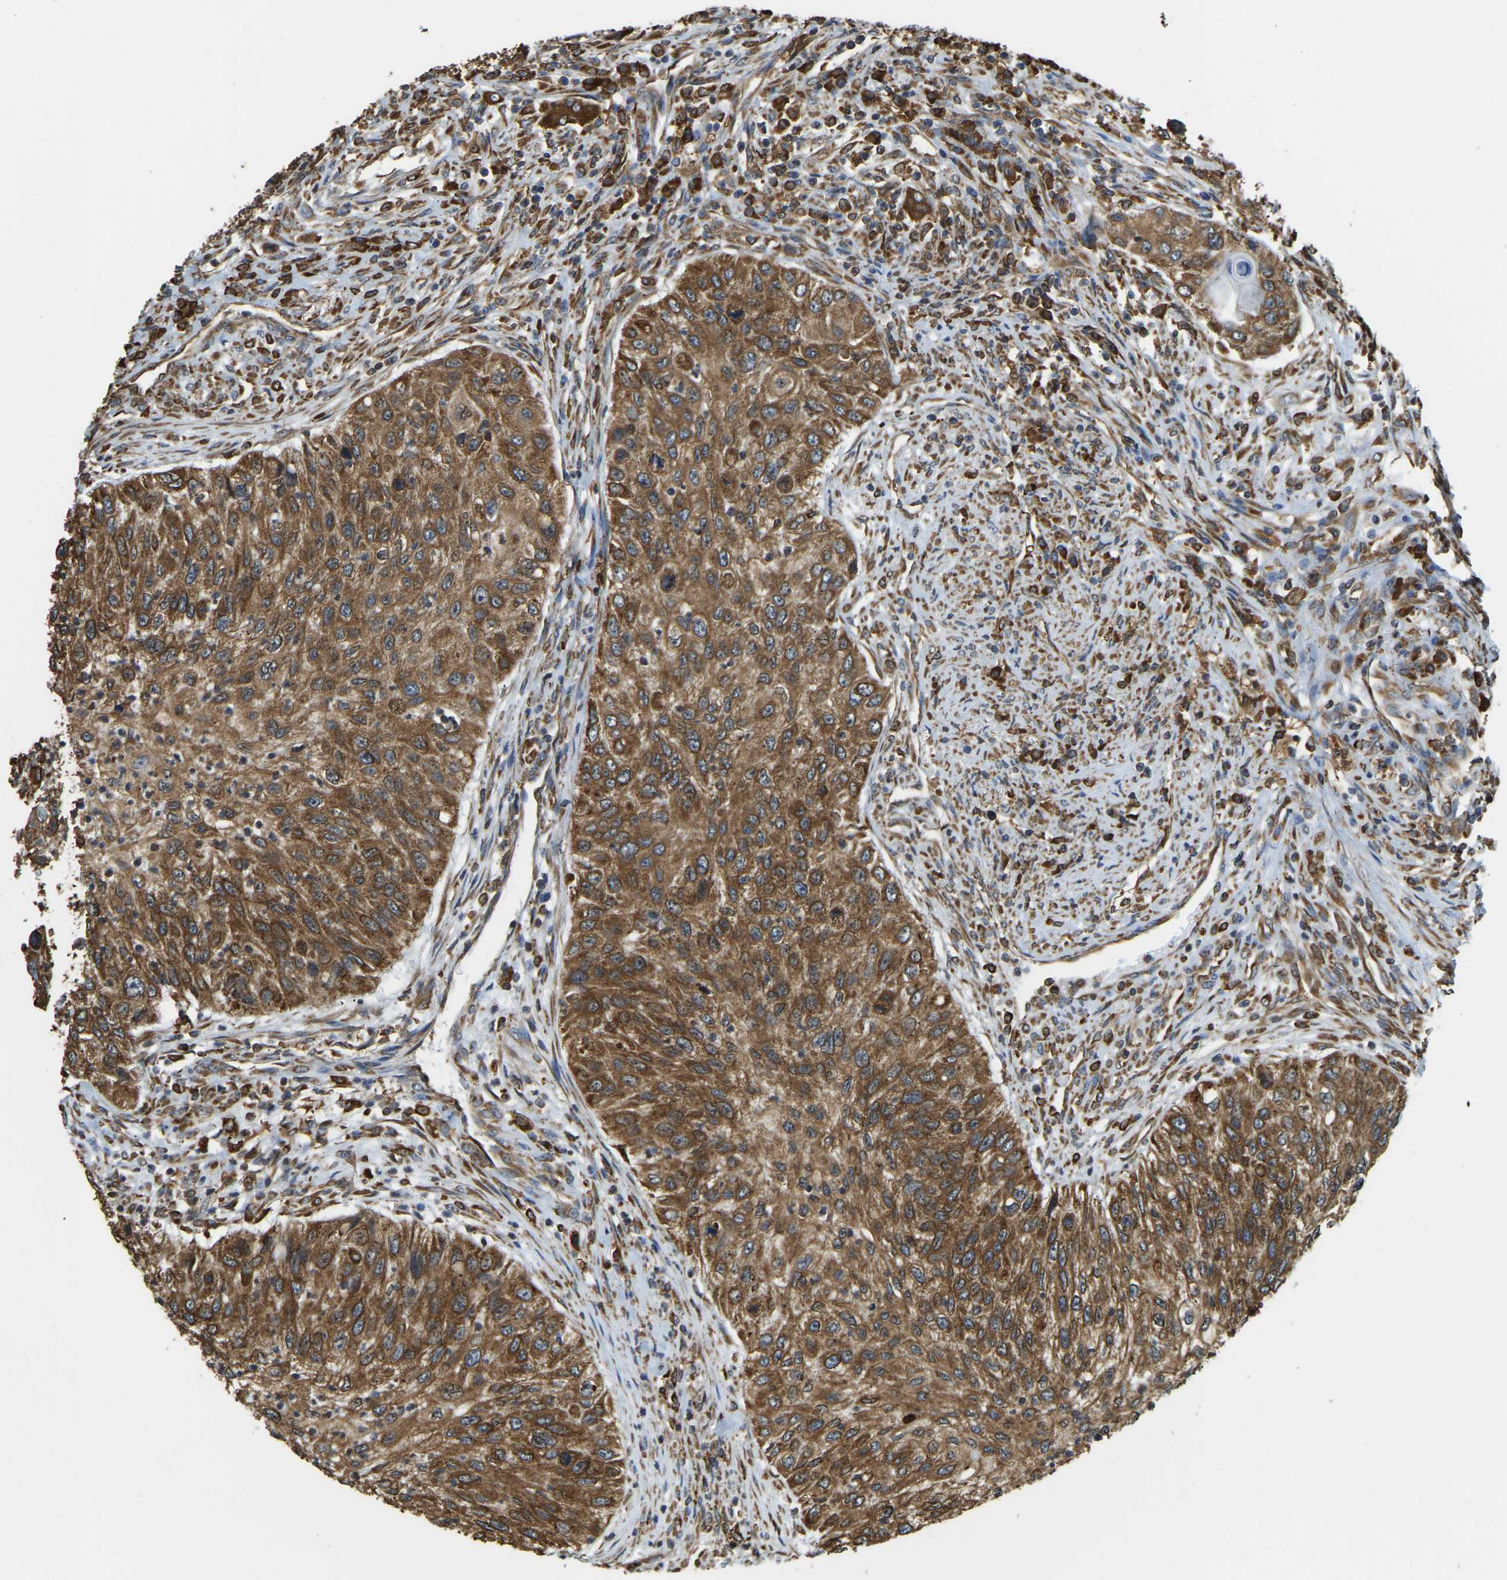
{"staining": {"intensity": "strong", "quantity": ">75%", "location": "cytoplasmic/membranous"}, "tissue": "urothelial cancer", "cell_type": "Tumor cells", "image_type": "cancer", "snomed": [{"axis": "morphology", "description": "Urothelial carcinoma, High grade"}, {"axis": "topography", "description": "Urinary bladder"}], "caption": "About >75% of tumor cells in human urothelial carcinoma (high-grade) reveal strong cytoplasmic/membranous protein positivity as visualized by brown immunohistochemical staining.", "gene": "RNF115", "patient": {"sex": "female", "age": 60}}